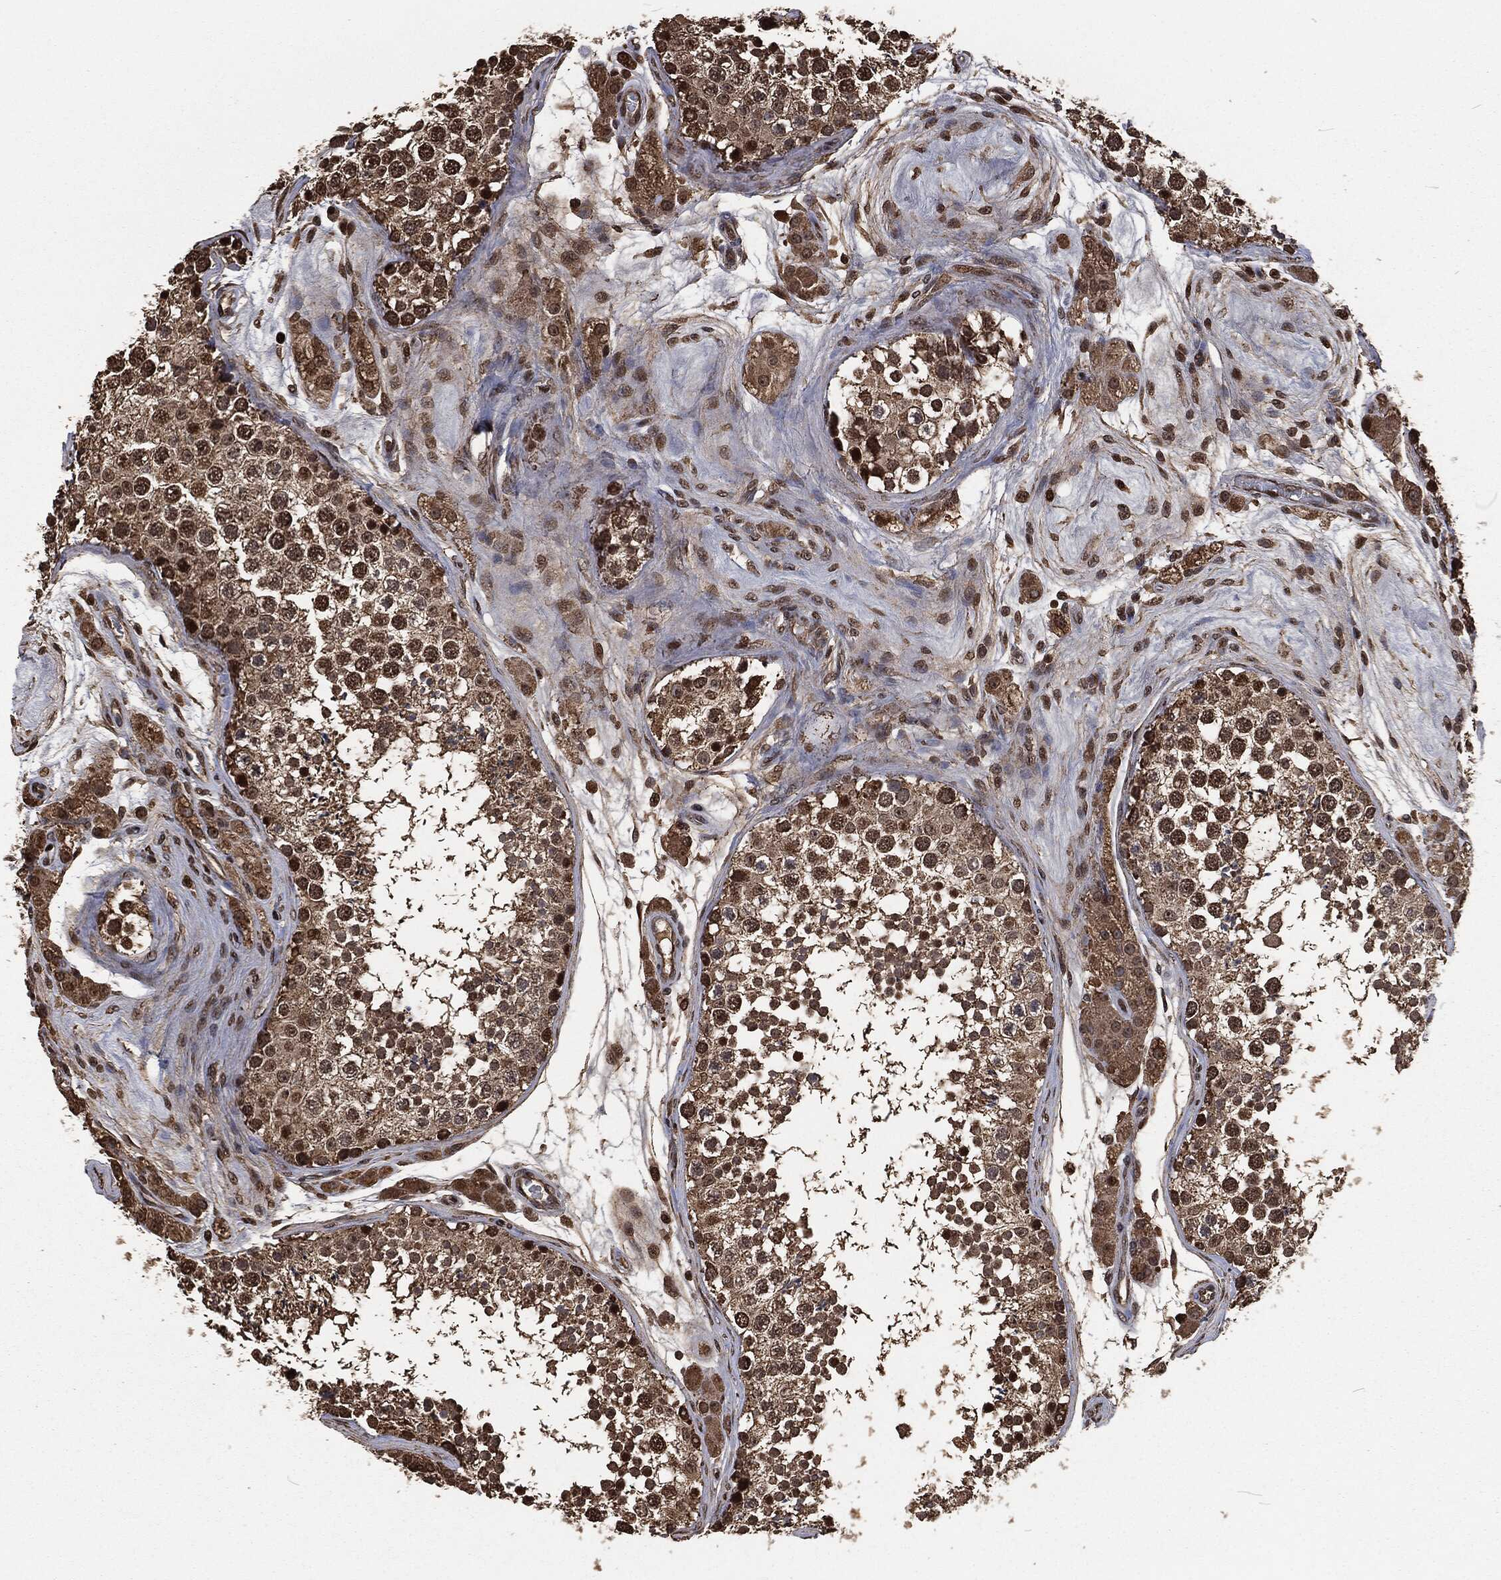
{"staining": {"intensity": "strong", "quantity": "<25%", "location": "nuclear"}, "tissue": "testis", "cell_type": "Cells in seminiferous ducts", "image_type": "normal", "snomed": [{"axis": "morphology", "description": "Normal tissue, NOS"}, {"axis": "topography", "description": "Testis"}], "caption": "A brown stain highlights strong nuclear positivity of a protein in cells in seminiferous ducts of unremarkable testis.", "gene": "SNAI1", "patient": {"sex": "male", "age": 41}}